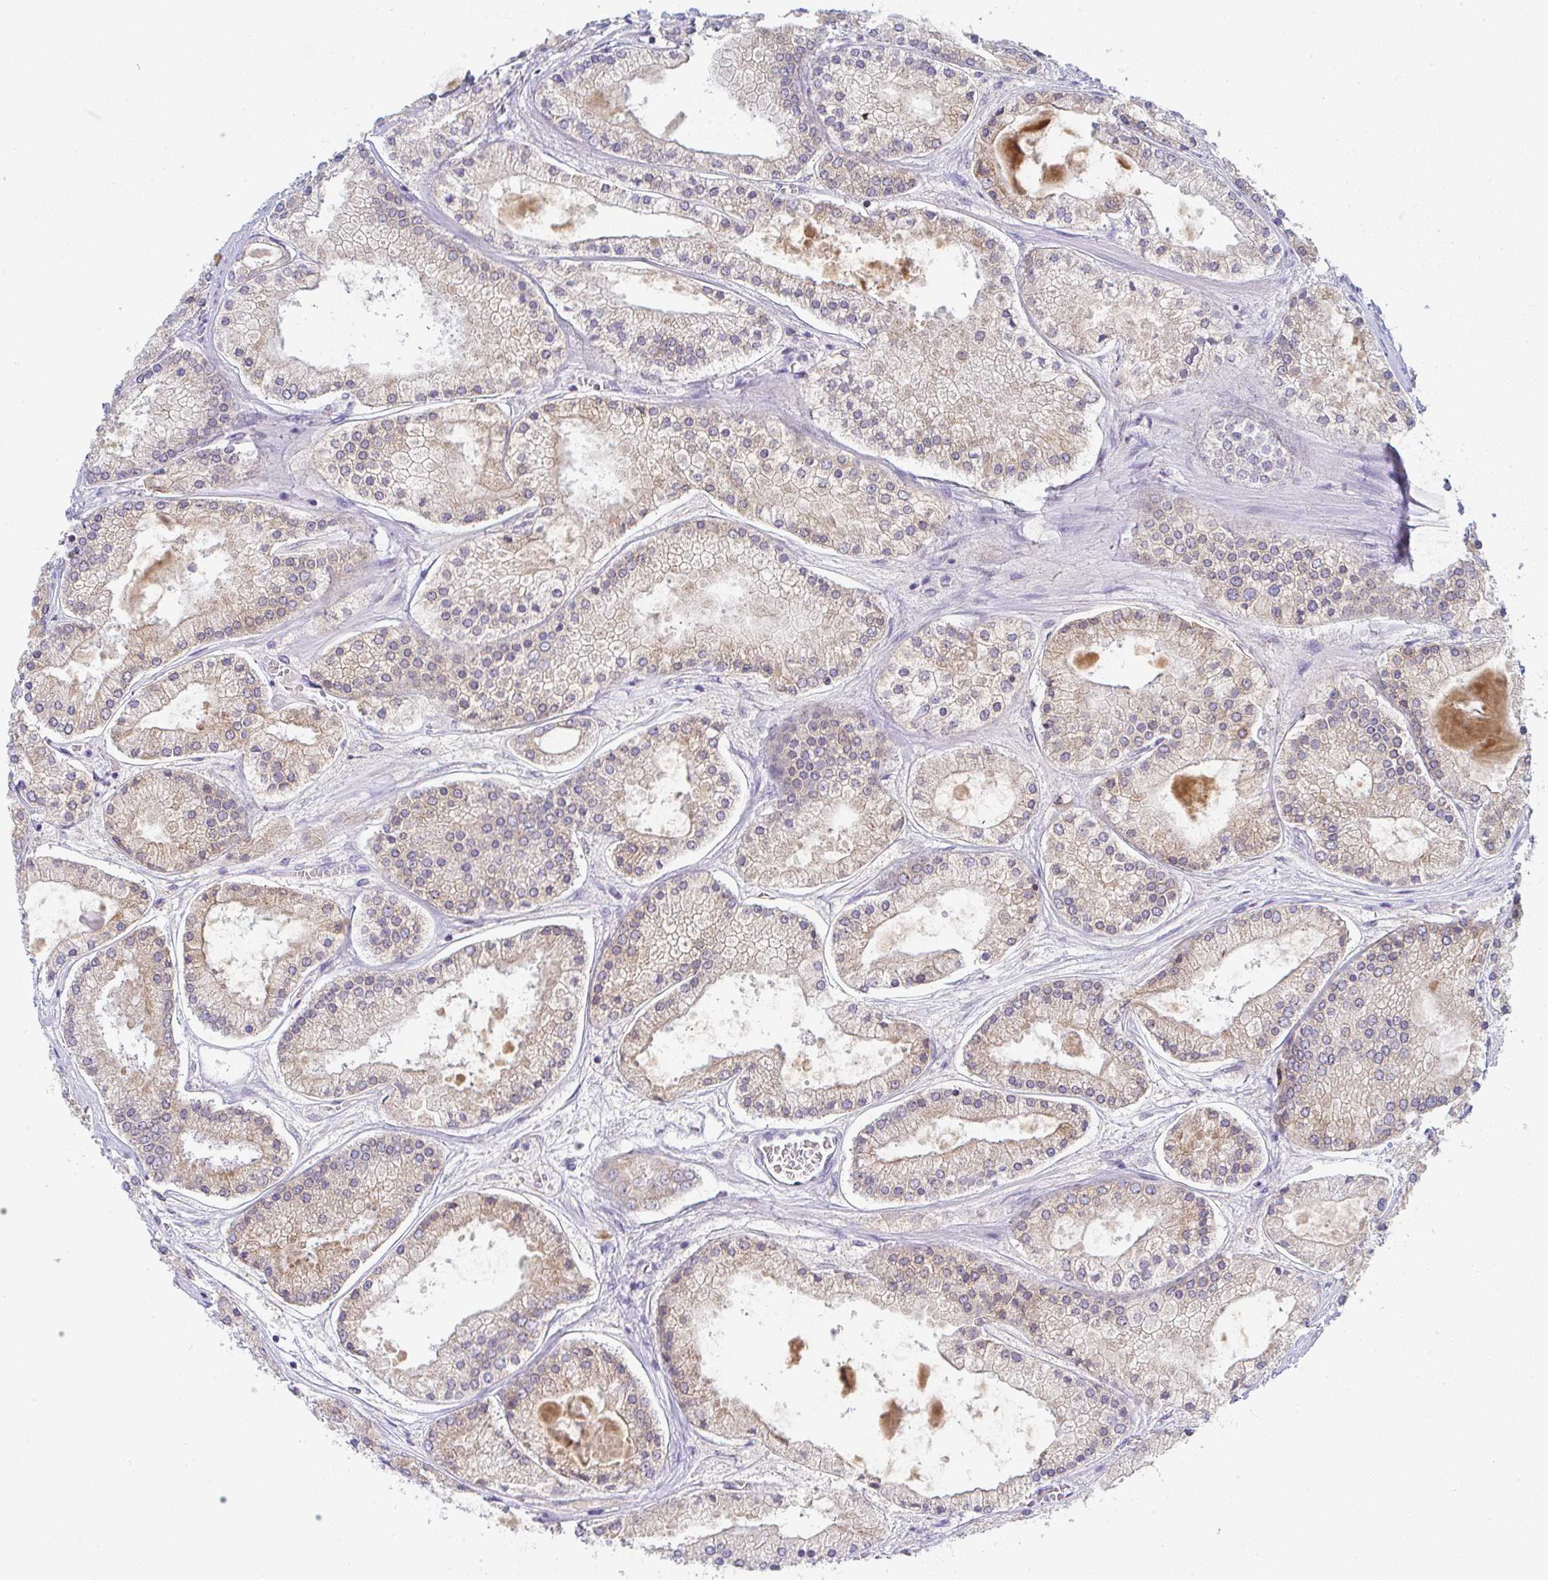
{"staining": {"intensity": "moderate", "quantity": "<25%", "location": "cytoplasmic/membranous"}, "tissue": "prostate cancer", "cell_type": "Tumor cells", "image_type": "cancer", "snomed": [{"axis": "morphology", "description": "Adenocarcinoma, High grade"}, {"axis": "topography", "description": "Prostate"}], "caption": "This image exhibits prostate adenocarcinoma (high-grade) stained with immunohistochemistry to label a protein in brown. The cytoplasmic/membranous of tumor cells show moderate positivity for the protein. Nuclei are counter-stained blue.", "gene": "DERL2", "patient": {"sex": "male", "age": 67}}